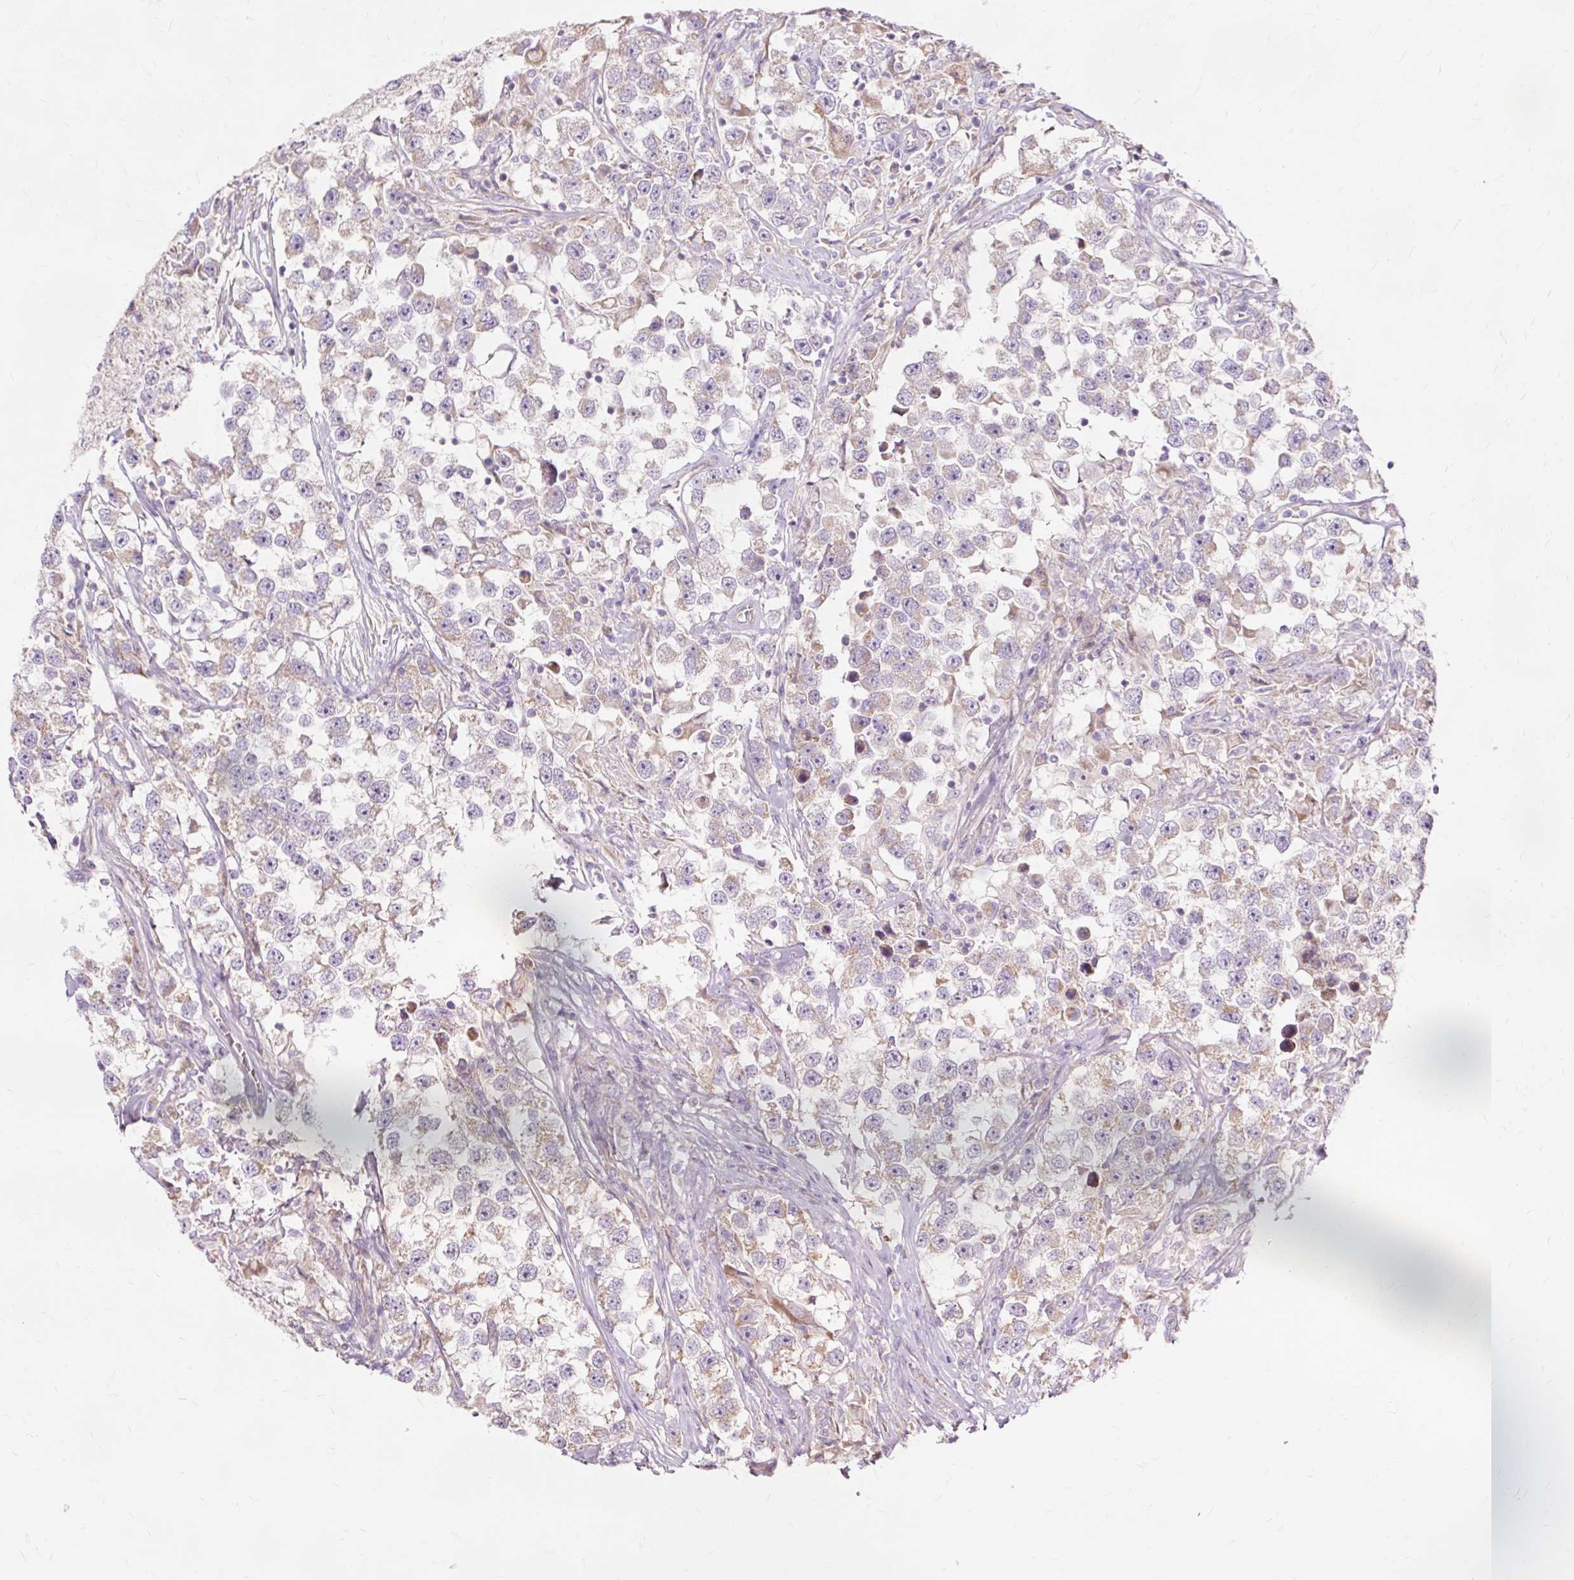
{"staining": {"intensity": "weak", "quantity": "25%-75%", "location": "cytoplasmic/membranous"}, "tissue": "testis cancer", "cell_type": "Tumor cells", "image_type": "cancer", "snomed": [{"axis": "morphology", "description": "Seminoma, NOS"}, {"axis": "topography", "description": "Testis"}], "caption": "Immunohistochemistry (IHC) (DAB) staining of seminoma (testis) demonstrates weak cytoplasmic/membranous protein staining in approximately 25%-75% of tumor cells. The staining is performed using DAB brown chromogen to label protein expression. The nuclei are counter-stained blue using hematoxylin.", "gene": "PDZD2", "patient": {"sex": "male", "age": 46}}